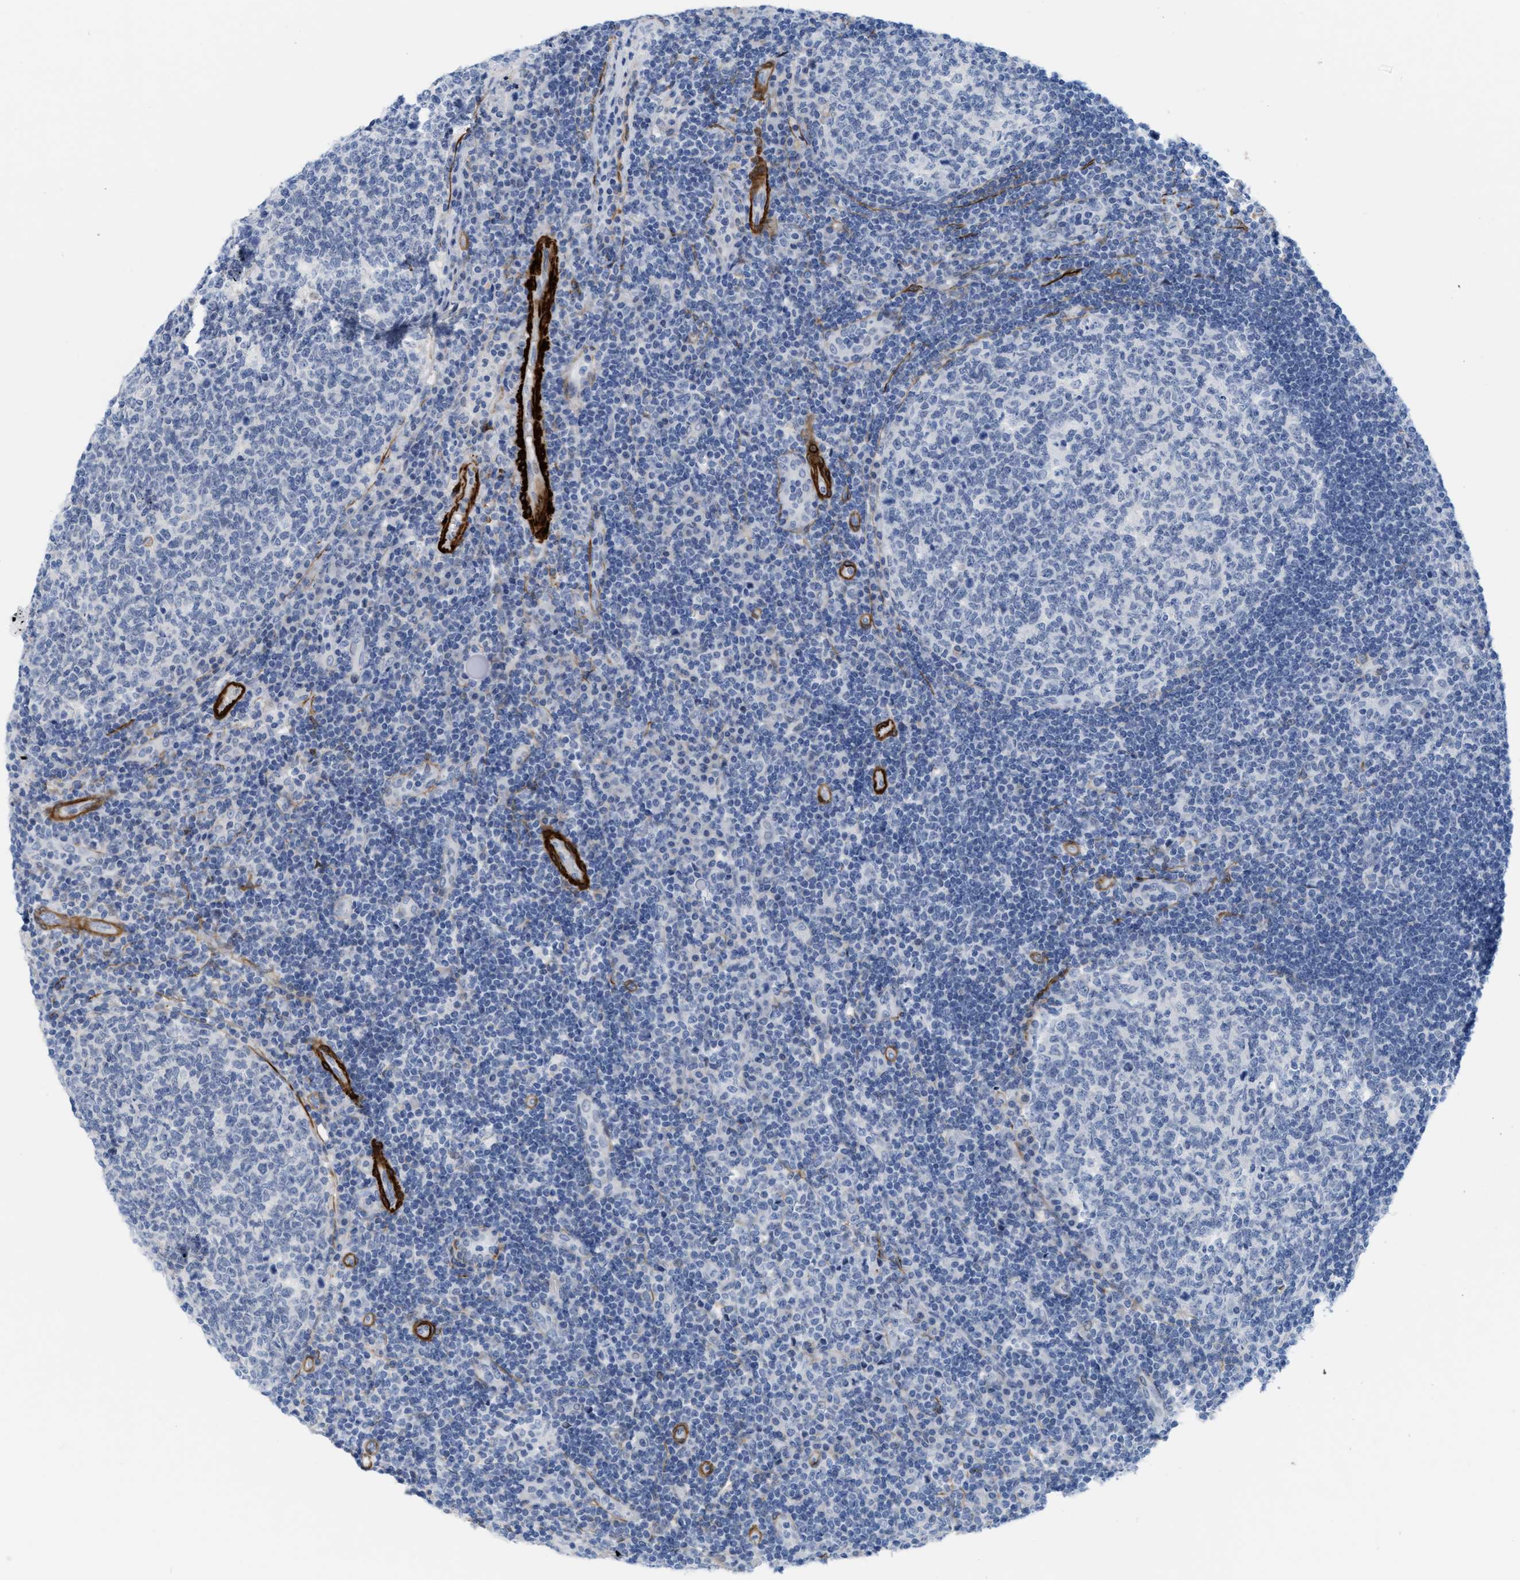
{"staining": {"intensity": "negative", "quantity": "none", "location": "none"}, "tissue": "tonsil", "cell_type": "Germinal center cells", "image_type": "normal", "snomed": [{"axis": "morphology", "description": "Normal tissue, NOS"}, {"axis": "topography", "description": "Tonsil"}], "caption": "This histopathology image is of unremarkable tonsil stained with immunohistochemistry (IHC) to label a protein in brown with the nuclei are counter-stained blue. There is no positivity in germinal center cells. The staining was performed using DAB to visualize the protein expression in brown, while the nuclei were stained in blue with hematoxylin (Magnification: 20x).", "gene": "TAGLN", "patient": {"sex": "female", "age": 40}}